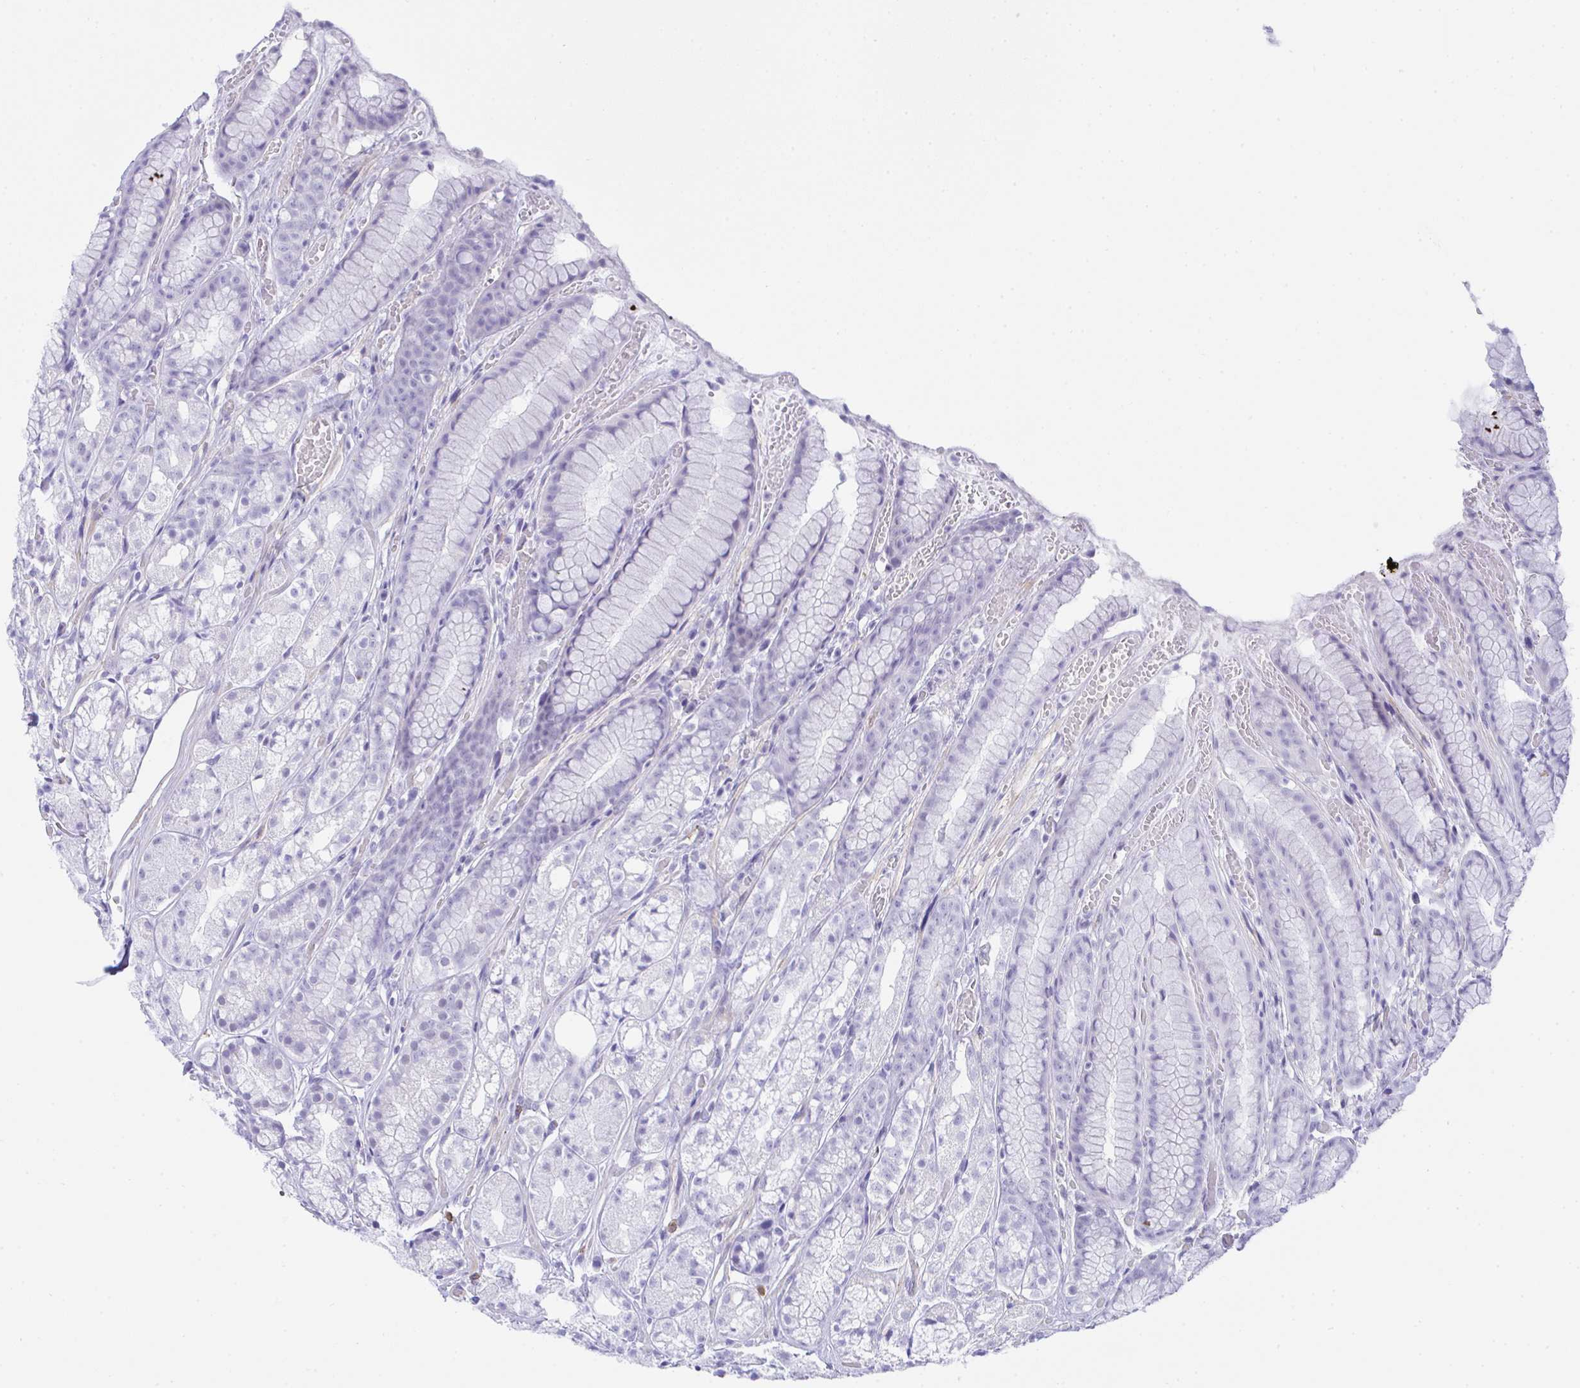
{"staining": {"intensity": "negative", "quantity": "none", "location": "none"}, "tissue": "stomach", "cell_type": "Glandular cells", "image_type": "normal", "snomed": [{"axis": "morphology", "description": "Normal tissue, NOS"}, {"axis": "topography", "description": "Smooth muscle"}, {"axis": "topography", "description": "Stomach"}], "caption": "A photomicrograph of stomach stained for a protein displays no brown staining in glandular cells. (DAB immunohistochemistry visualized using brightfield microscopy, high magnification).", "gene": "KMT2E", "patient": {"sex": "male", "age": 70}}